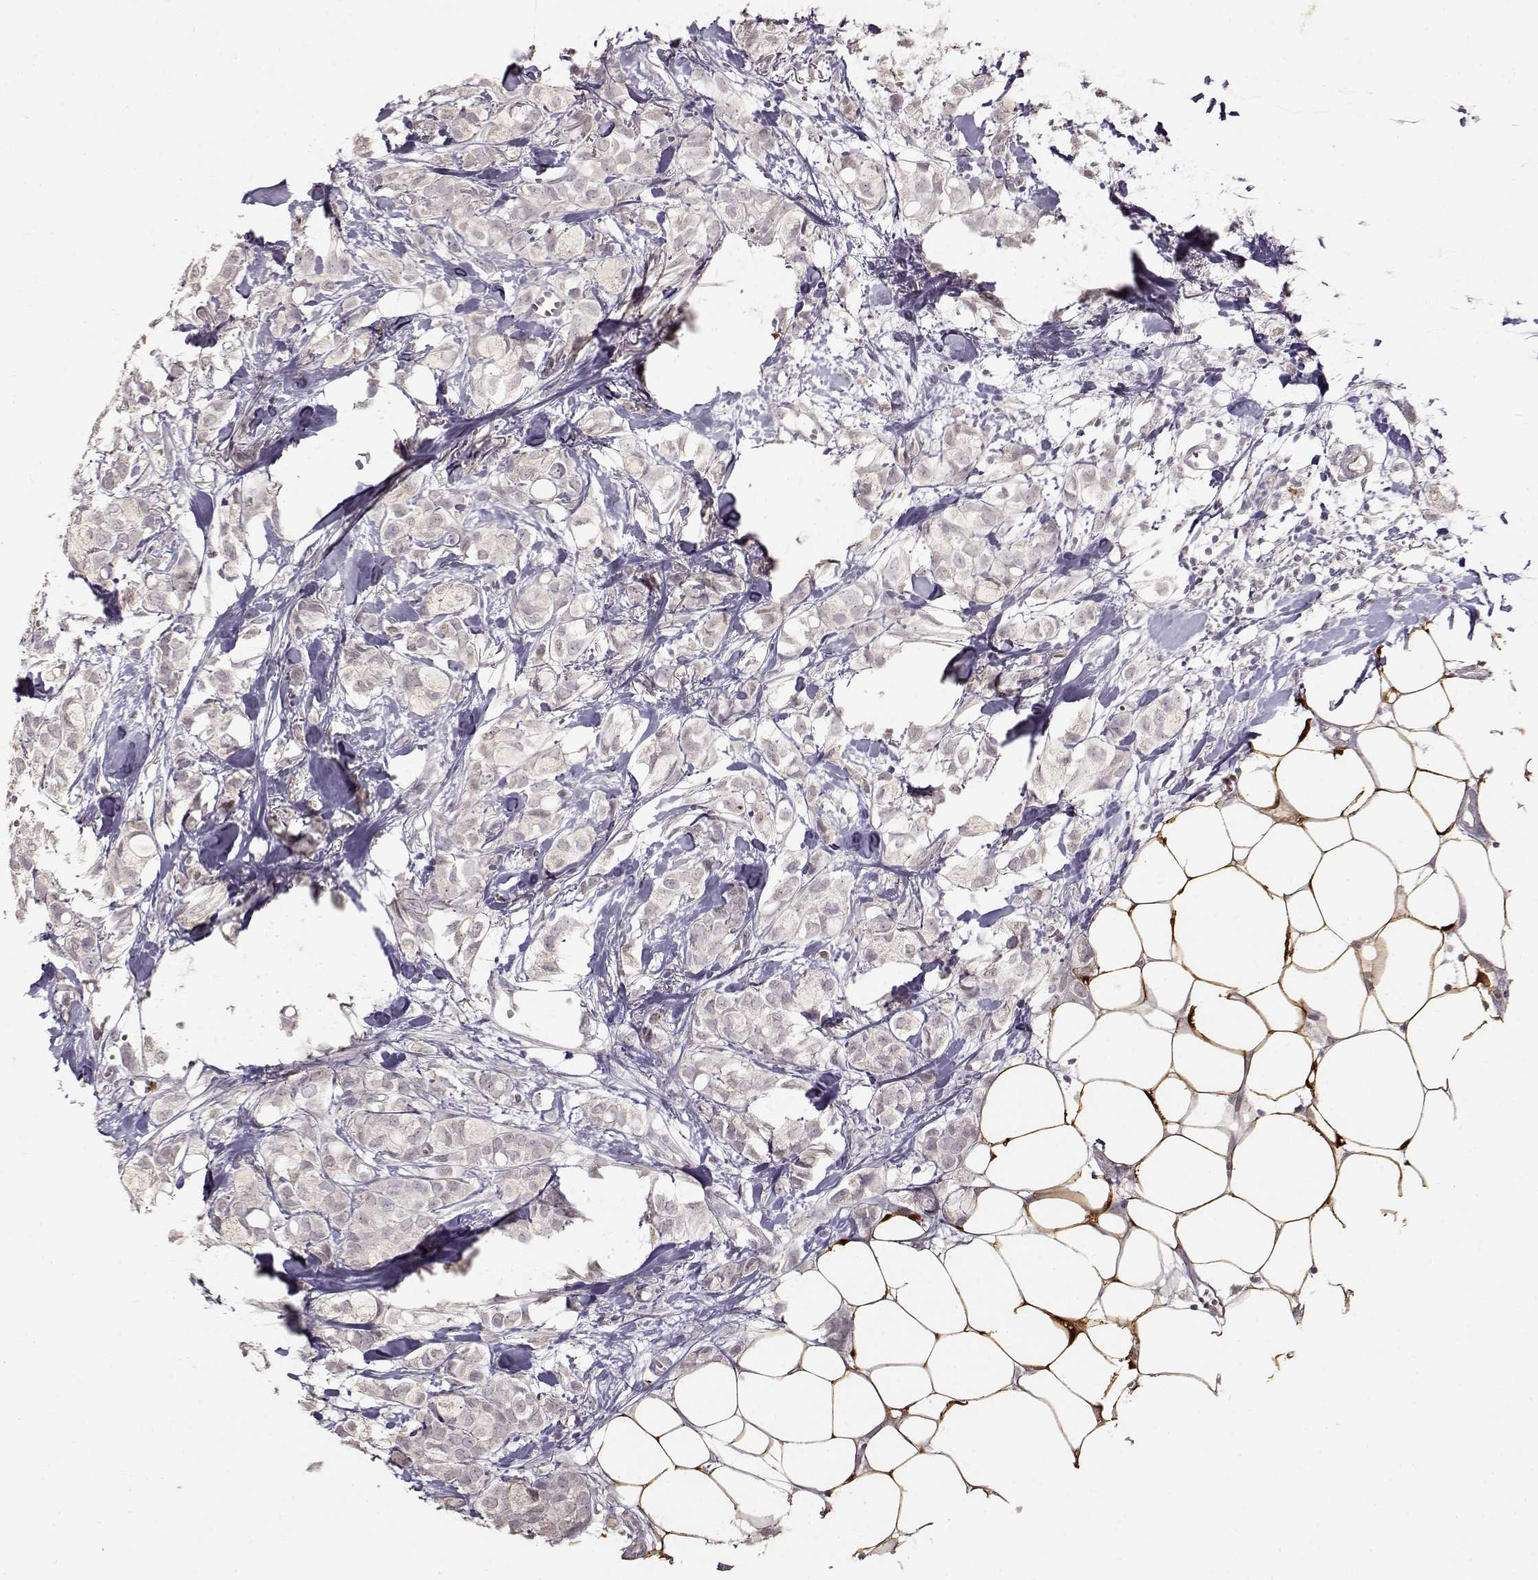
{"staining": {"intensity": "negative", "quantity": "none", "location": "none"}, "tissue": "breast cancer", "cell_type": "Tumor cells", "image_type": "cancer", "snomed": [{"axis": "morphology", "description": "Duct carcinoma"}, {"axis": "topography", "description": "Breast"}], "caption": "An immunohistochemistry micrograph of breast intraductal carcinoma is shown. There is no staining in tumor cells of breast intraductal carcinoma.", "gene": "S100B", "patient": {"sex": "female", "age": 85}}